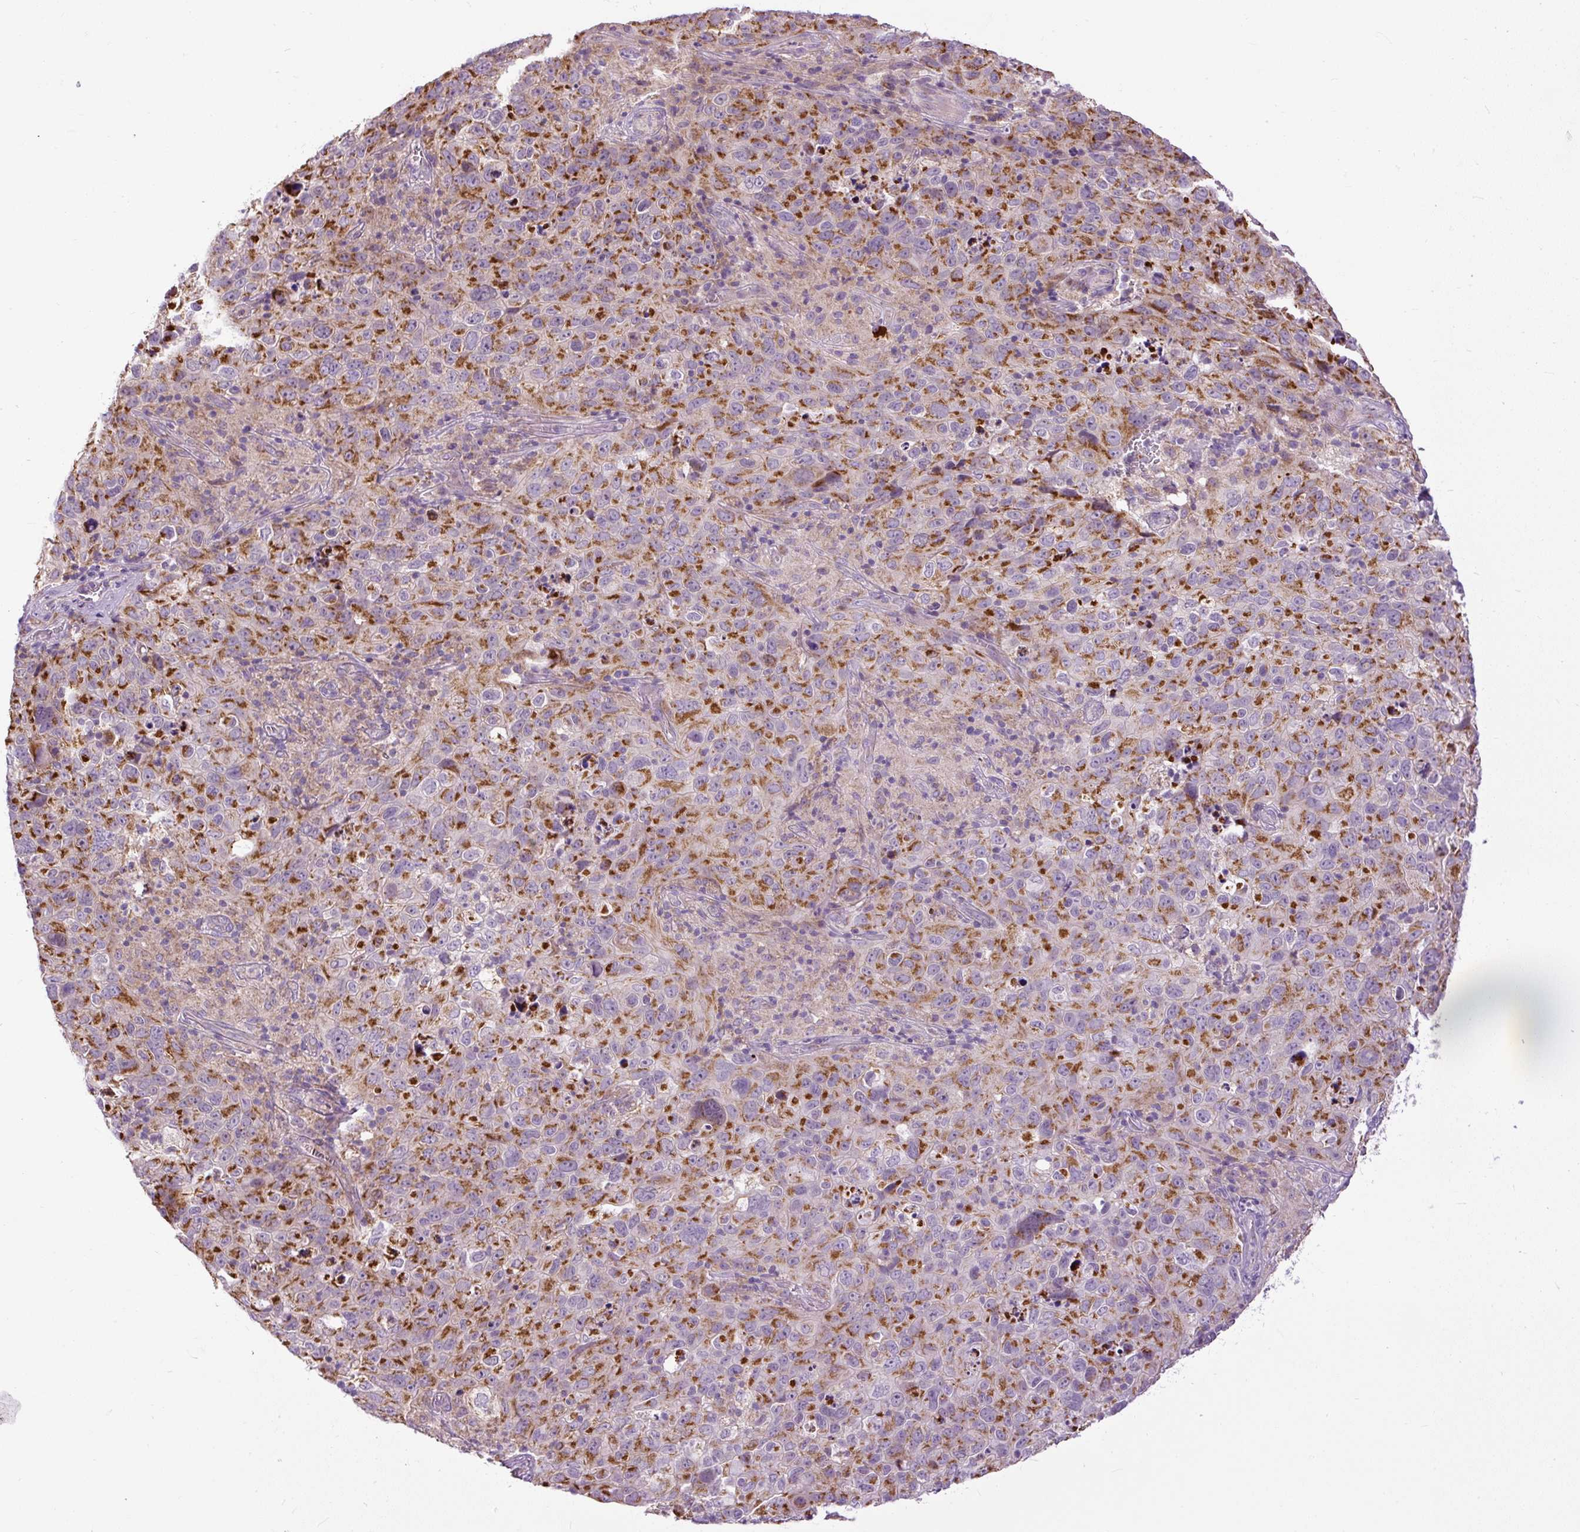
{"staining": {"intensity": "moderate", "quantity": ">75%", "location": "cytoplasmic/membranous"}, "tissue": "cervical cancer", "cell_type": "Tumor cells", "image_type": "cancer", "snomed": [{"axis": "morphology", "description": "Squamous cell carcinoma, NOS"}, {"axis": "topography", "description": "Cervix"}], "caption": "Immunohistochemistry micrograph of neoplastic tissue: cervical squamous cell carcinoma stained using immunohistochemistry (IHC) shows medium levels of moderate protein expression localized specifically in the cytoplasmic/membranous of tumor cells, appearing as a cytoplasmic/membranous brown color.", "gene": "TM2D3", "patient": {"sex": "female", "age": 44}}